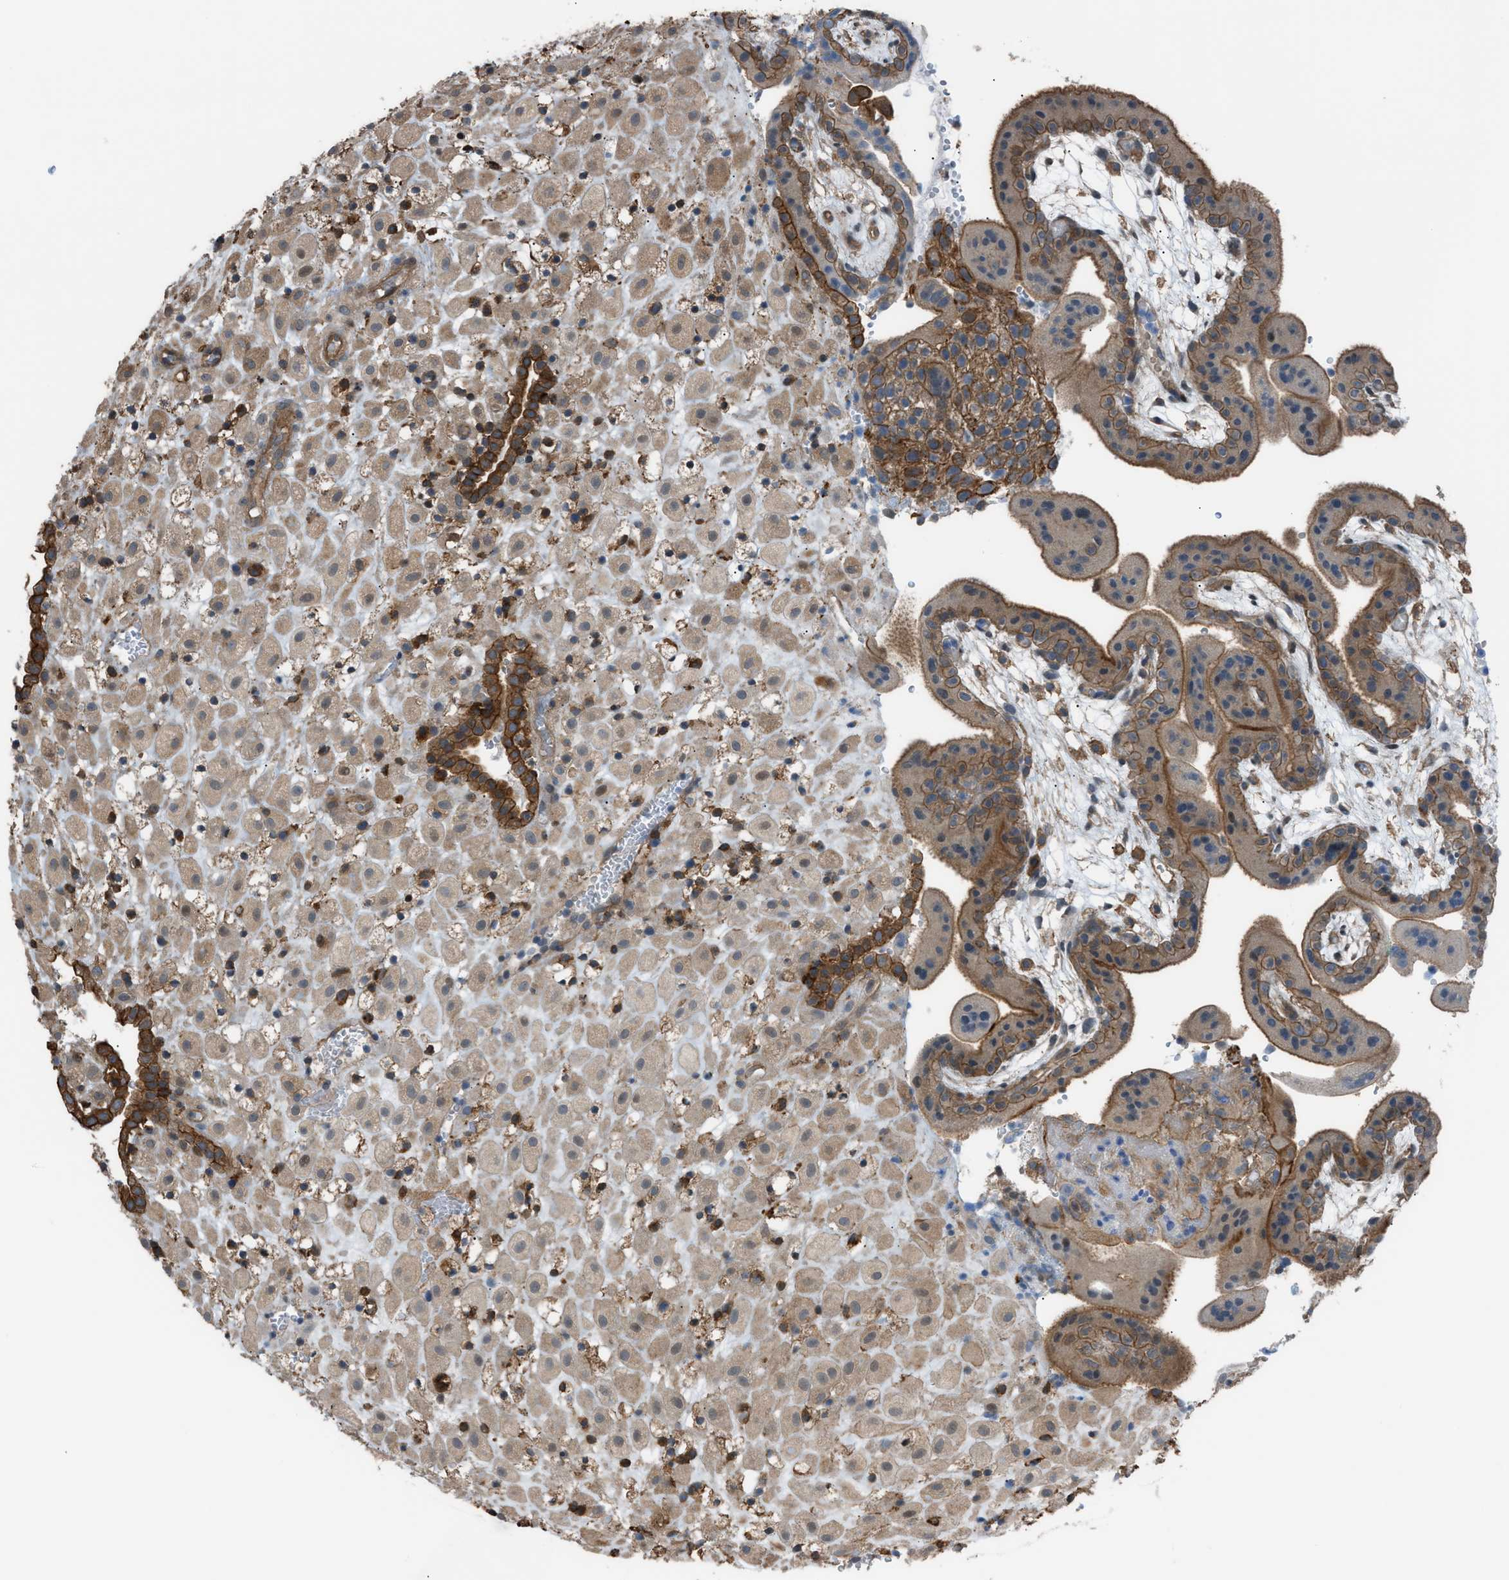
{"staining": {"intensity": "strong", "quantity": "25%-75%", "location": "cytoplasmic/membranous"}, "tissue": "placenta", "cell_type": "Decidual cells", "image_type": "normal", "snomed": [{"axis": "morphology", "description": "Normal tissue, NOS"}, {"axis": "topography", "description": "Placenta"}], "caption": "IHC histopathology image of normal human placenta stained for a protein (brown), which demonstrates high levels of strong cytoplasmic/membranous expression in about 25%-75% of decidual cells.", "gene": "DYRK1A", "patient": {"sex": "female", "age": 18}}